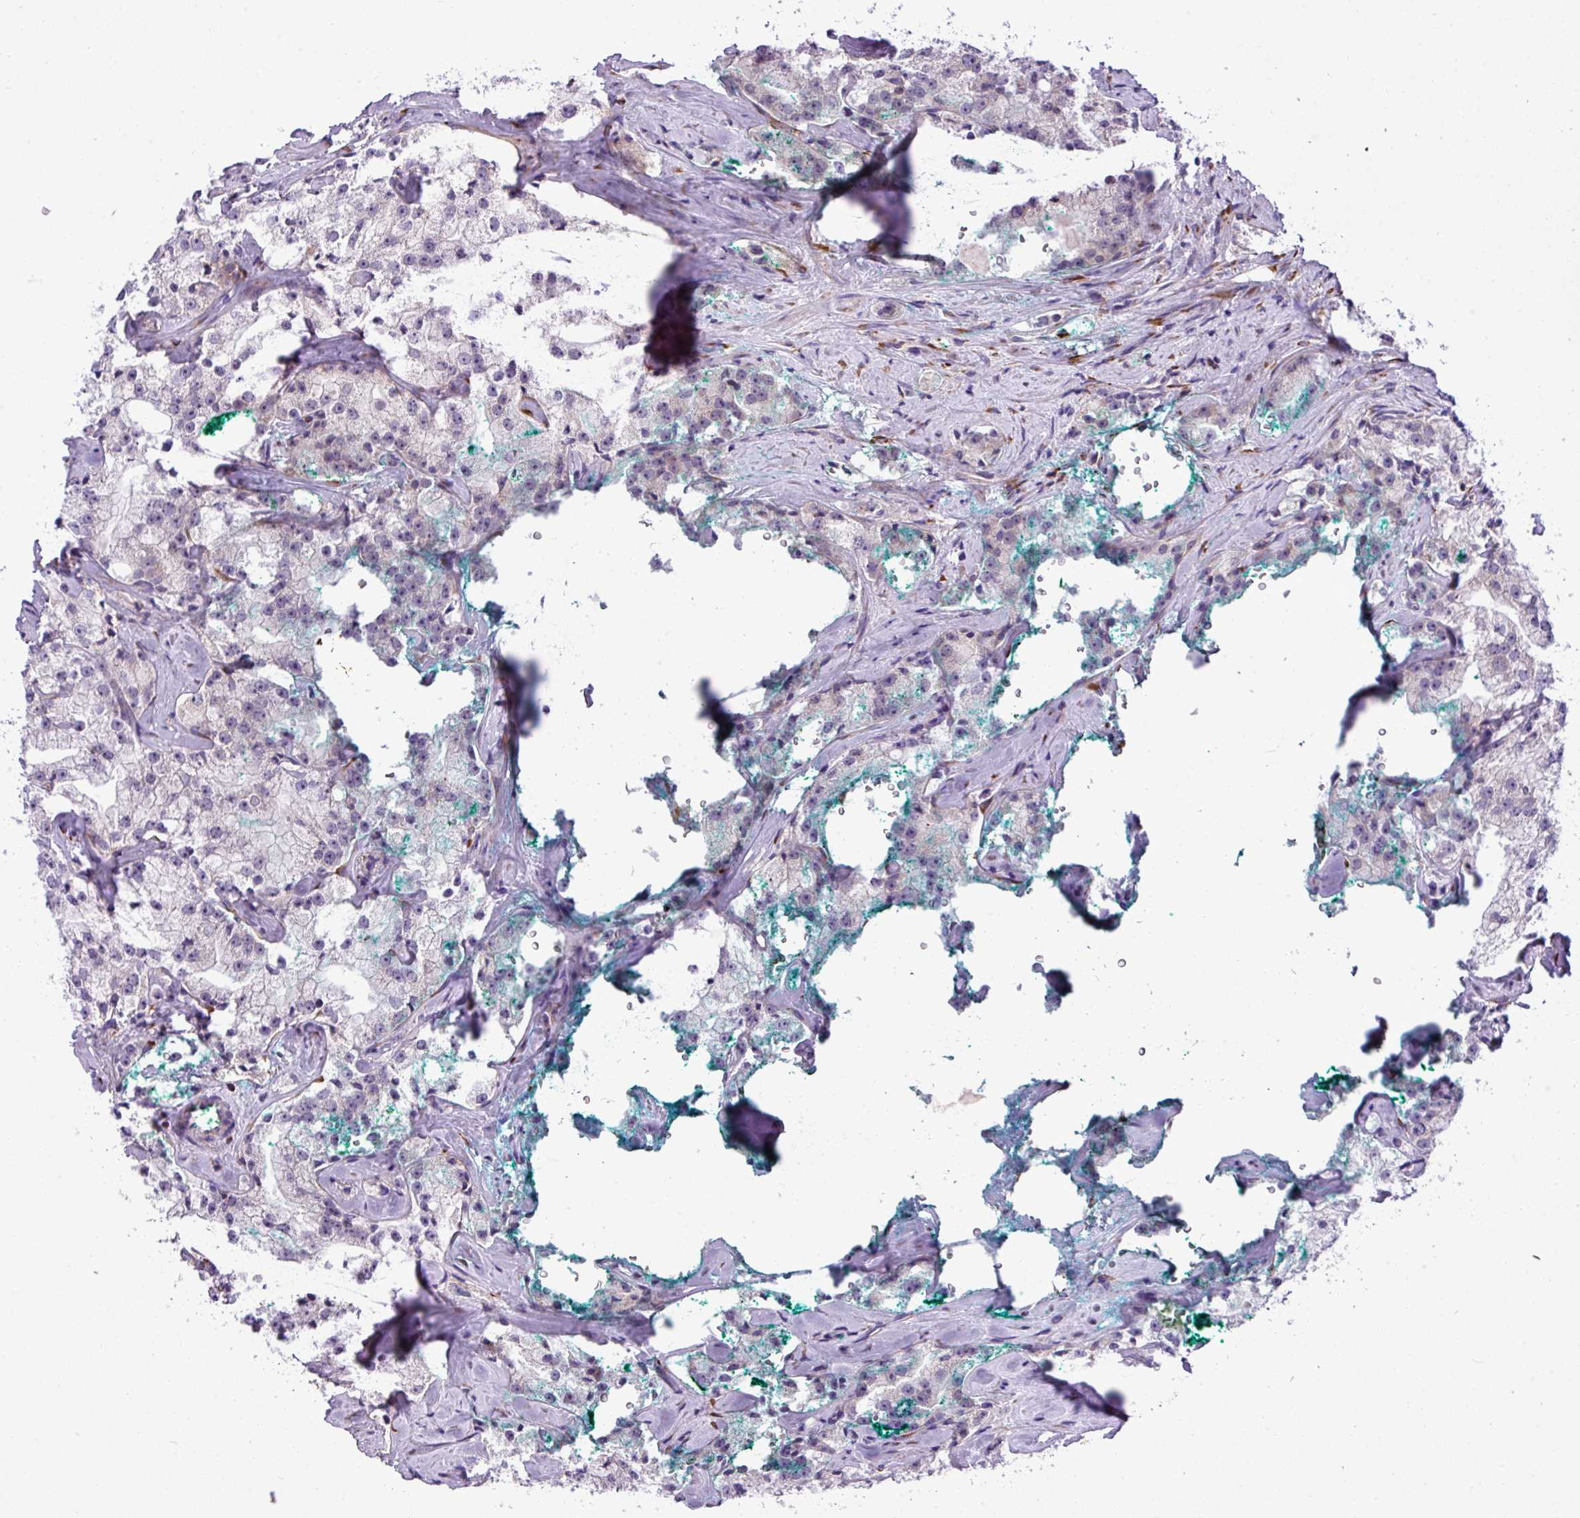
{"staining": {"intensity": "moderate", "quantity": "<25%", "location": "cytoplasmic/membranous"}, "tissue": "prostate cancer", "cell_type": "Tumor cells", "image_type": "cancer", "snomed": [{"axis": "morphology", "description": "Adenocarcinoma, High grade"}, {"axis": "topography", "description": "Prostate"}], "caption": "An immunohistochemistry (IHC) photomicrograph of tumor tissue is shown. Protein staining in brown shows moderate cytoplasmic/membranous positivity in adenocarcinoma (high-grade) (prostate) within tumor cells.", "gene": "CFAP97", "patient": {"sex": "male", "age": 64}}